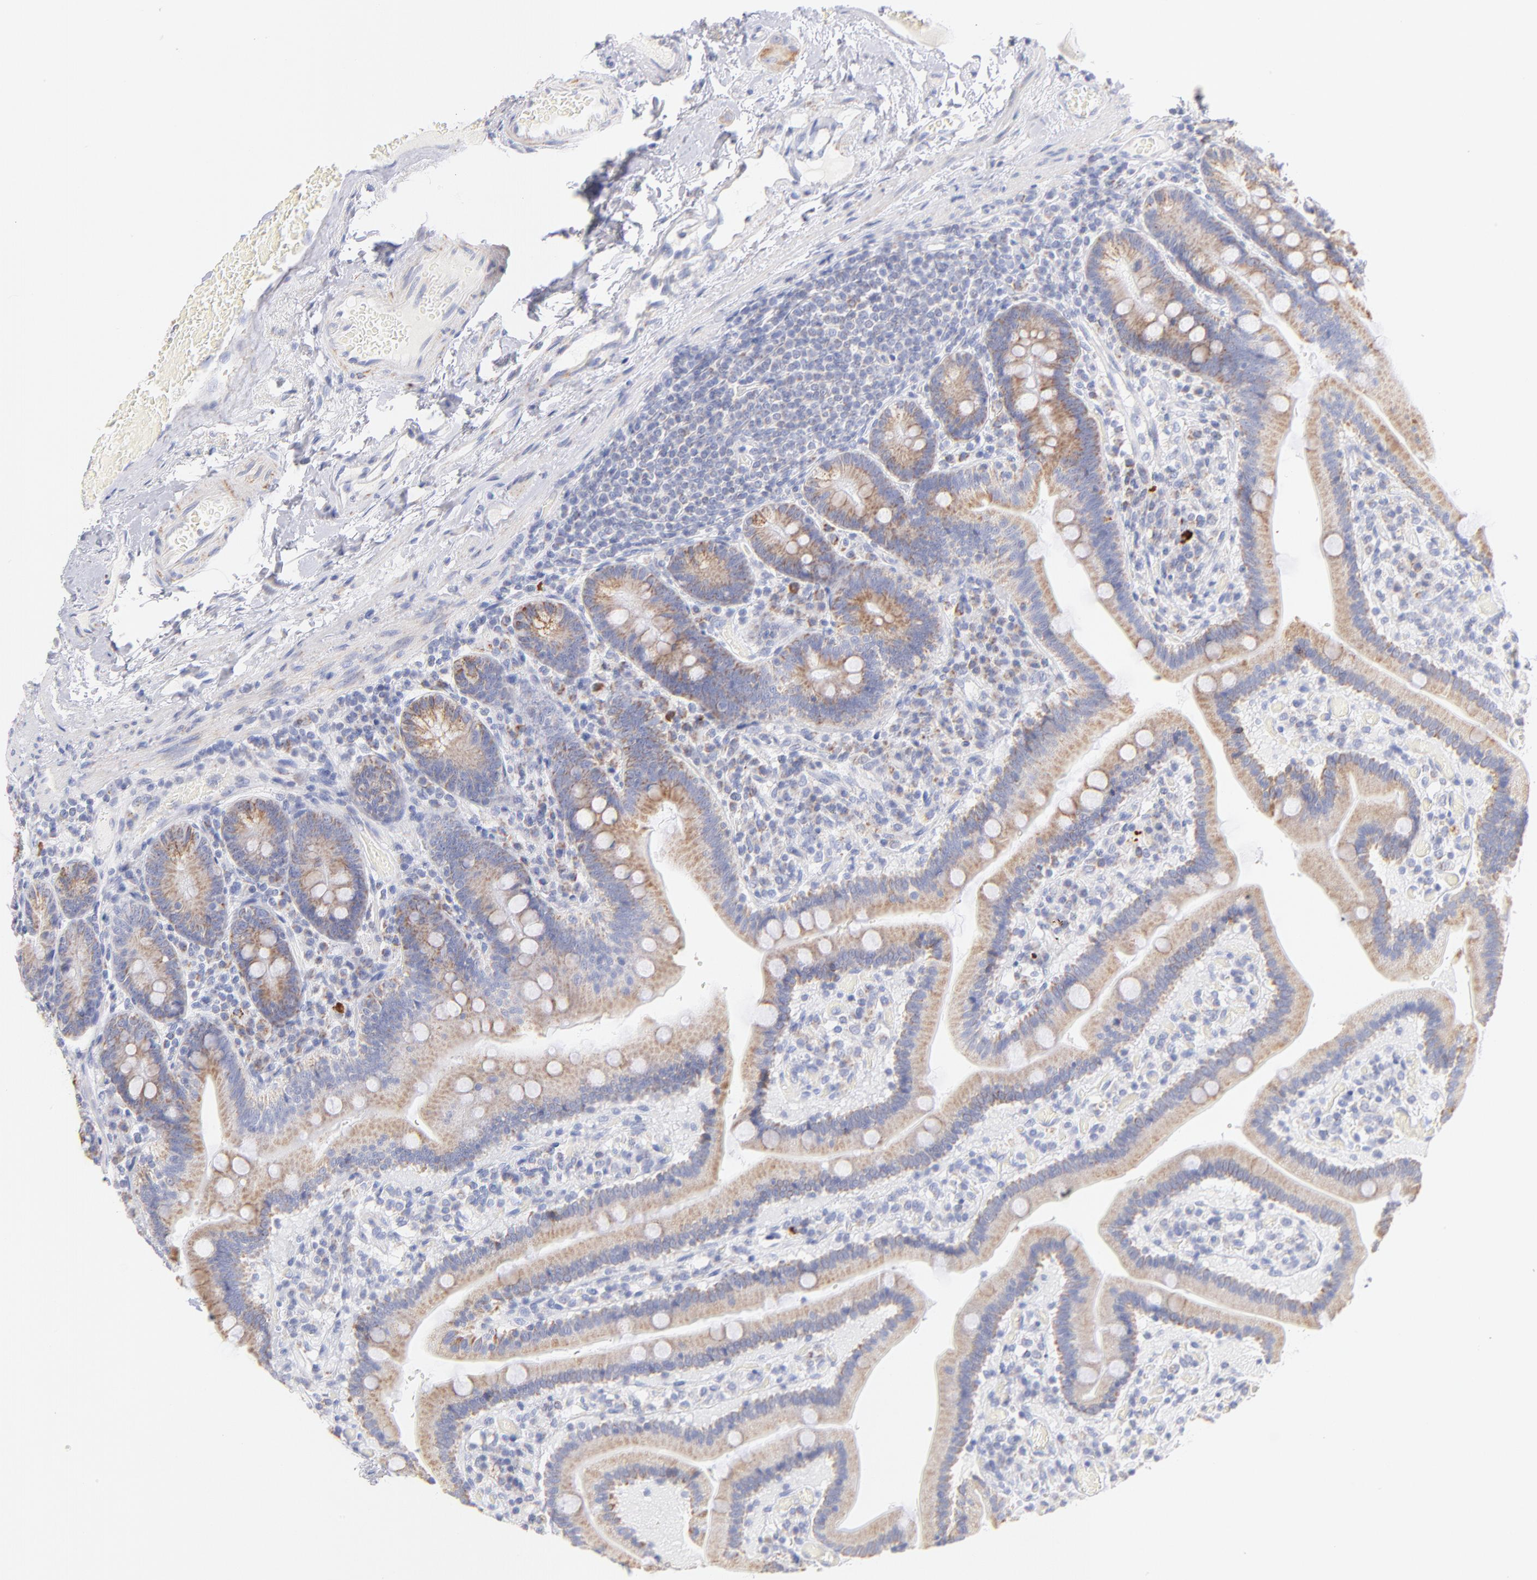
{"staining": {"intensity": "moderate", "quantity": ">75%", "location": "cytoplasmic/membranous"}, "tissue": "duodenum", "cell_type": "Glandular cells", "image_type": "normal", "snomed": [{"axis": "morphology", "description": "Normal tissue, NOS"}, {"axis": "topography", "description": "Duodenum"}], "caption": "High-magnification brightfield microscopy of normal duodenum stained with DAB (brown) and counterstained with hematoxylin (blue). glandular cells exhibit moderate cytoplasmic/membranous positivity is present in approximately>75% of cells.", "gene": "AIFM1", "patient": {"sex": "male", "age": 66}}